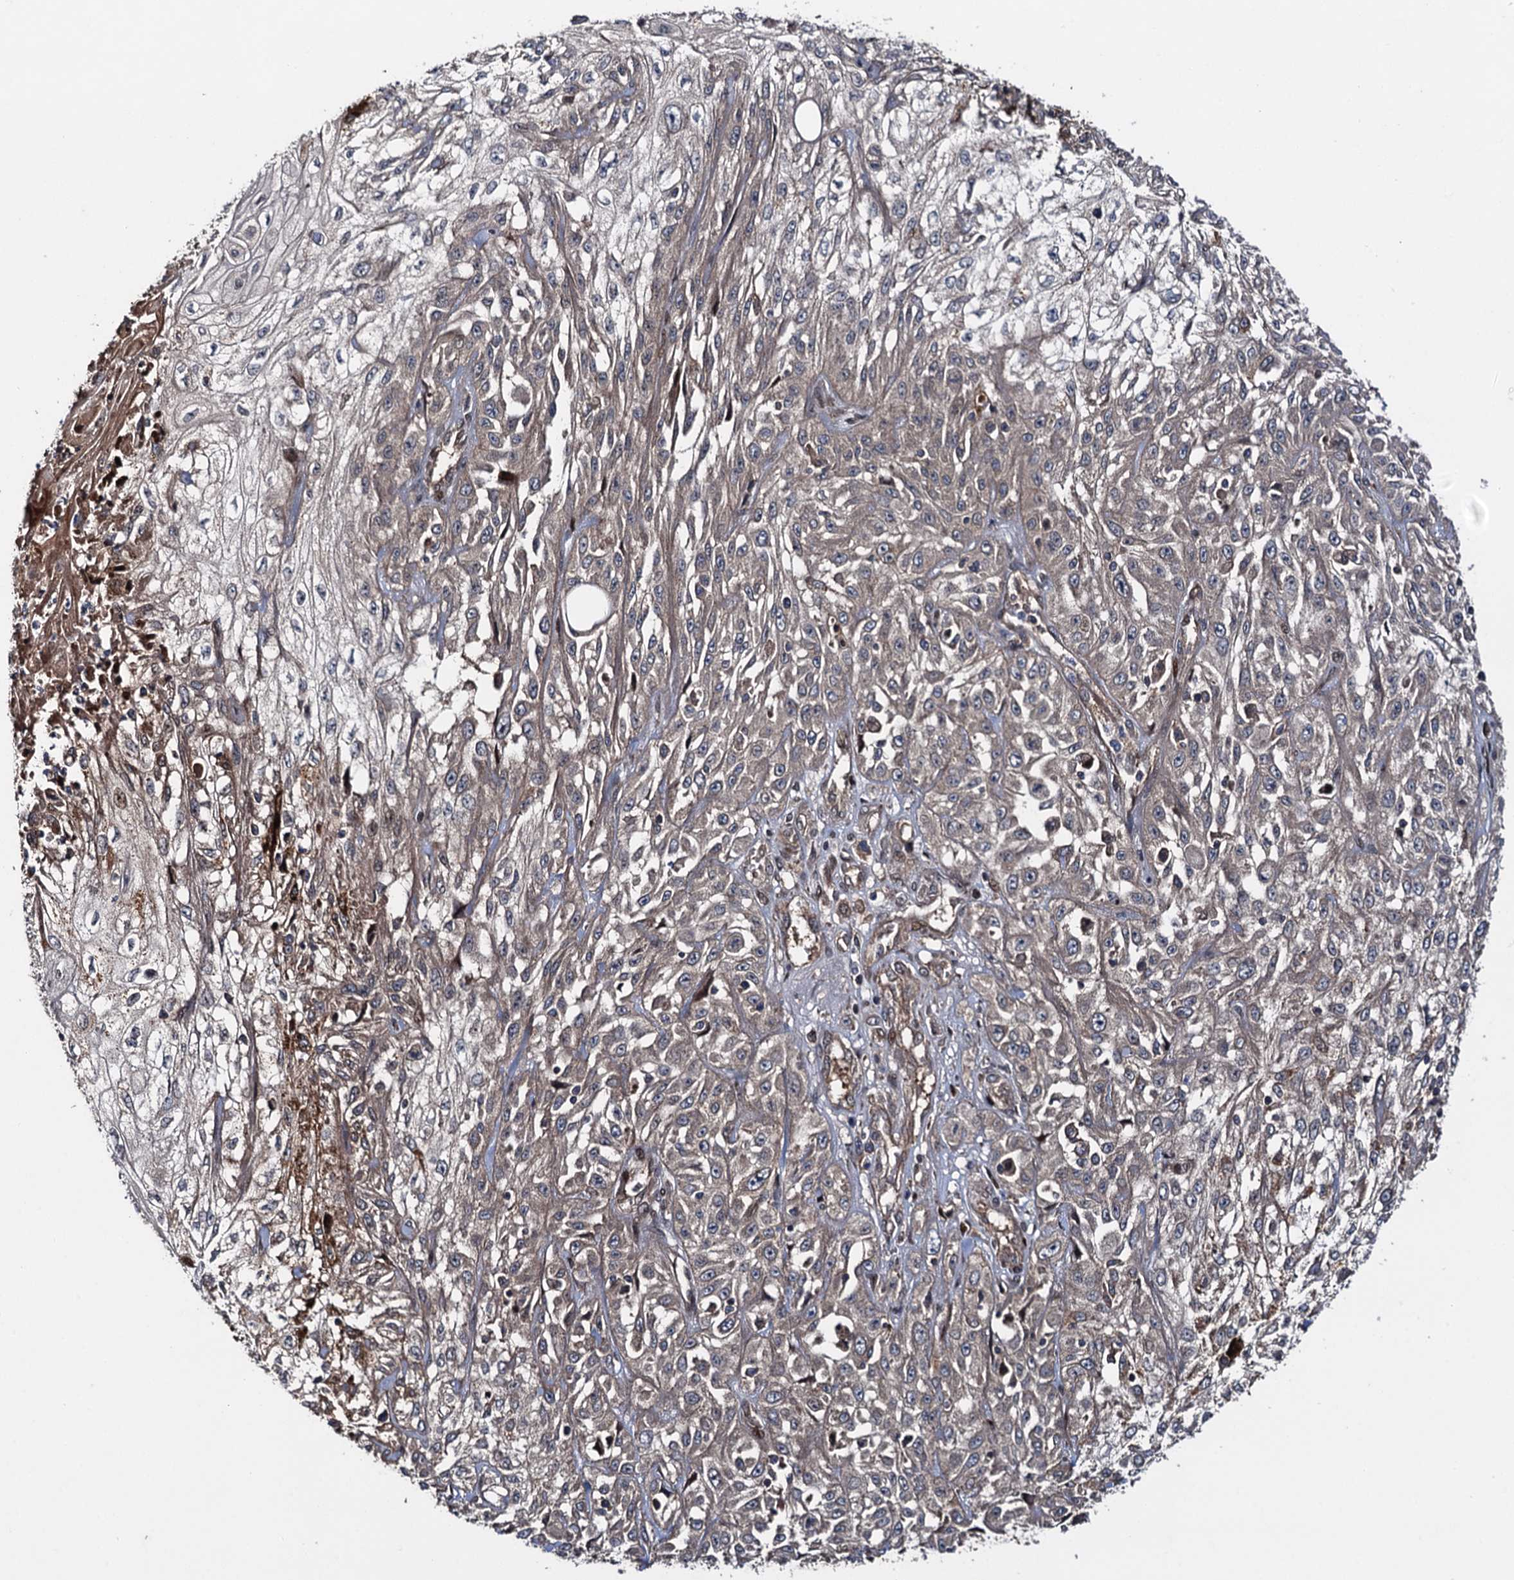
{"staining": {"intensity": "weak", "quantity": "25%-75%", "location": "cytoplasmic/membranous"}, "tissue": "skin cancer", "cell_type": "Tumor cells", "image_type": "cancer", "snomed": [{"axis": "morphology", "description": "Squamous cell carcinoma, NOS"}, {"axis": "morphology", "description": "Squamous cell carcinoma, metastatic, NOS"}, {"axis": "topography", "description": "Skin"}, {"axis": "topography", "description": "Lymph node"}], "caption": "Brown immunohistochemical staining in squamous cell carcinoma (skin) reveals weak cytoplasmic/membranous expression in approximately 25%-75% of tumor cells.", "gene": "RHOBTB1", "patient": {"sex": "male", "age": 75}}